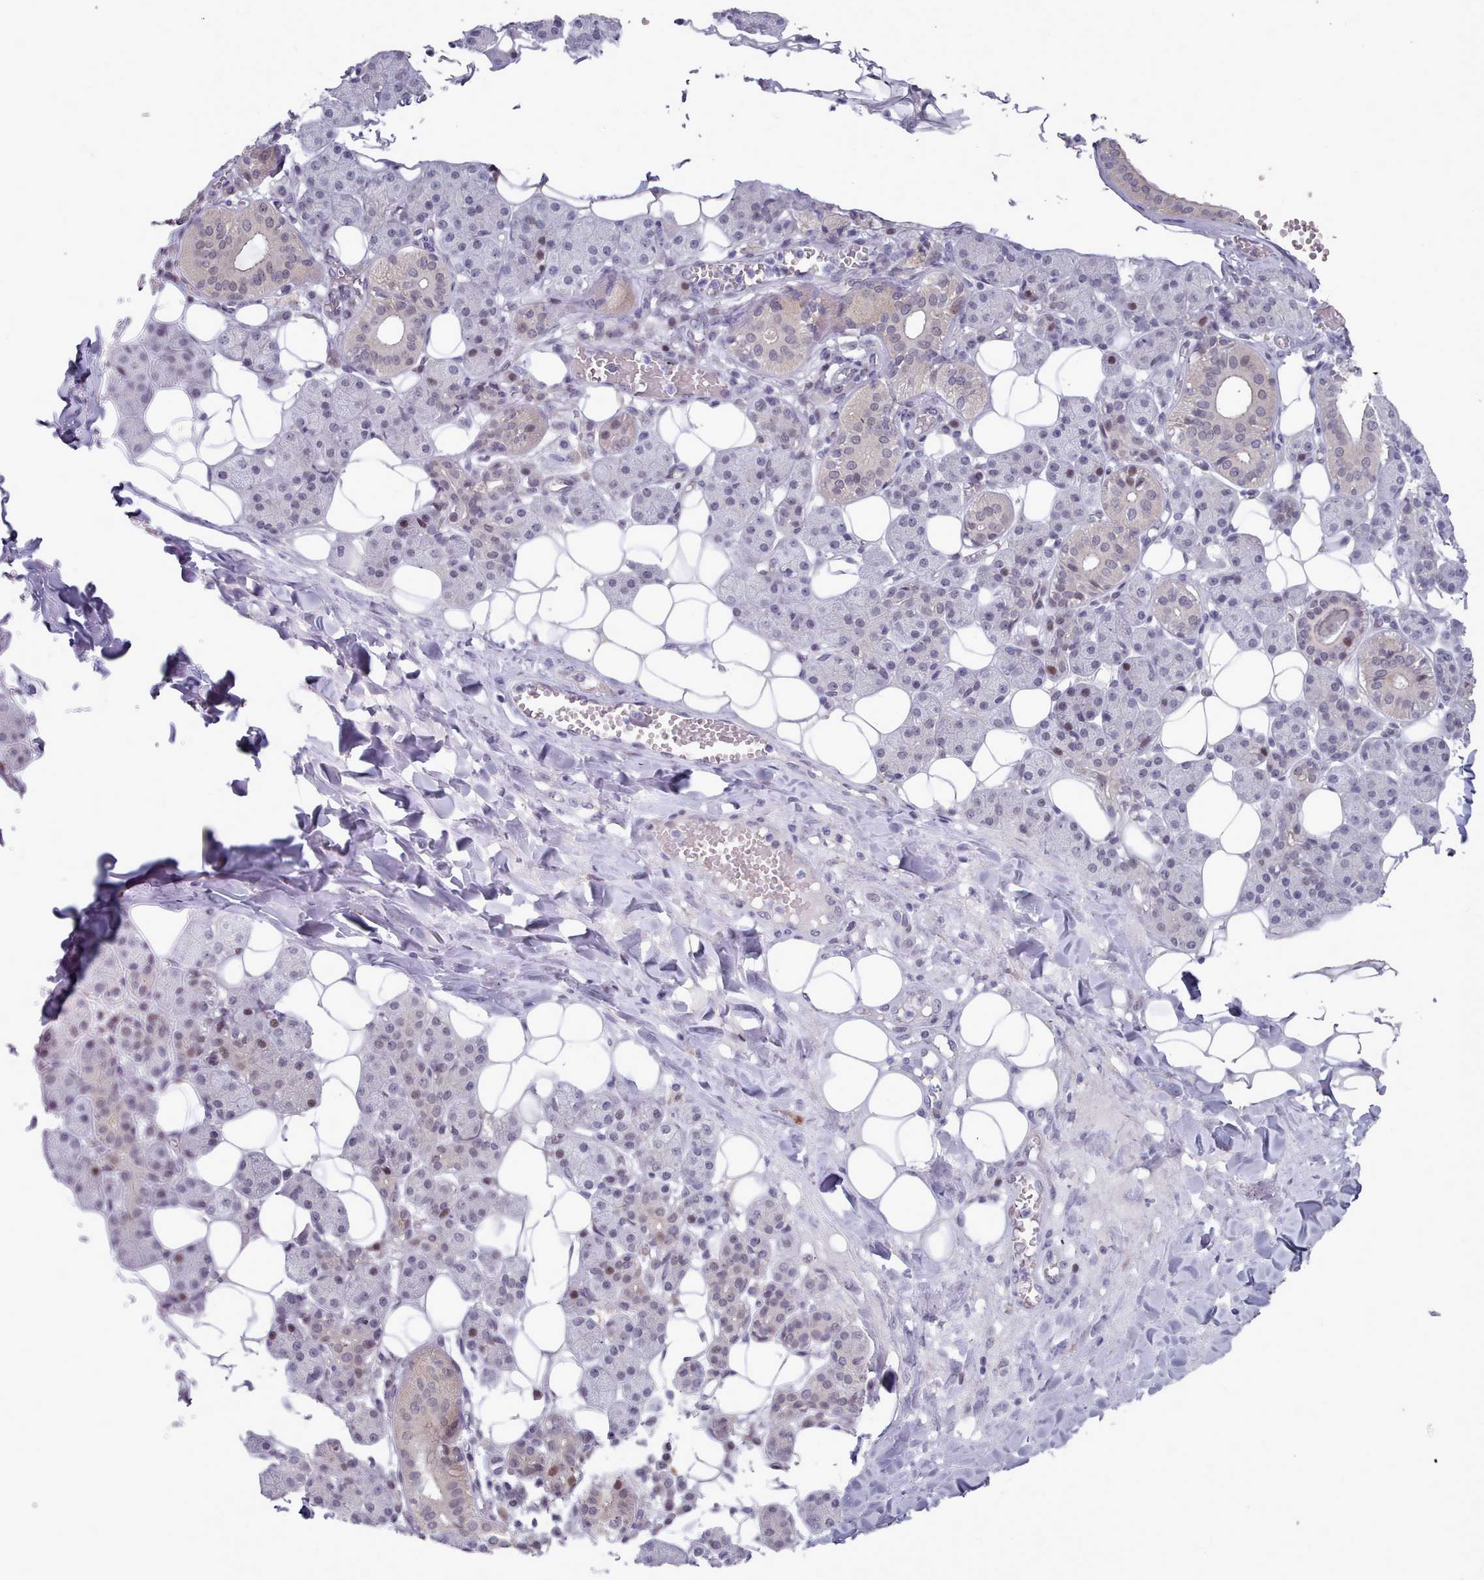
{"staining": {"intensity": "weak", "quantity": "<25%", "location": "nuclear"}, "tissue": "salivary gland", "cell_type": "Glandular cells", "image_type": "normal", "snomed": [{"axis": "morphology", "description": "Normal tissue, NOS"}, {"axis": "topography", "description": "Salivary gland"}], "caption": "The histopathology image exhibits no significant expression in glandular cells of salivary gland.", "gene": "GINS1", "patient": {"sex": "female", "age": 33}}